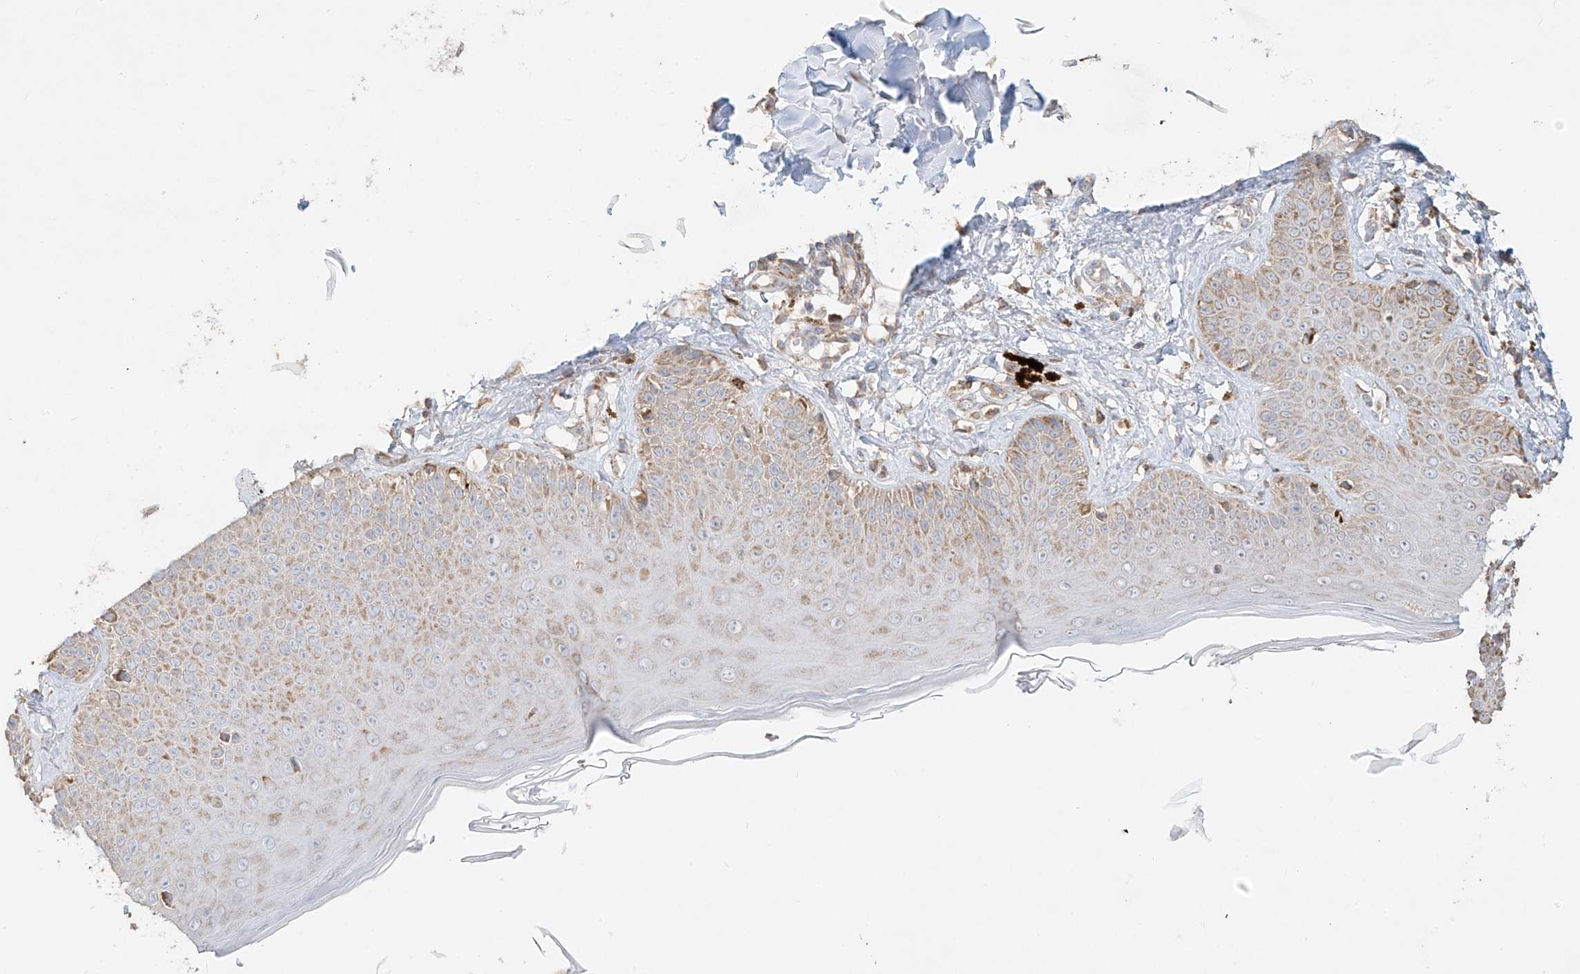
{"staining": {"intensity": "moderate", "quantity": ">75%", "location": "cytoplasmic/membranous"}, "tissue": "skin", "cell_type": "Fibroblasts", "image_type": "normal", "snomed": [{"axis": "morphology", "description": "Normal tissue, NOS"}, {"axis": "topography", "description": "Skin"}], "caption": "Fibroblasts demonstrate medium levels of moderate cytoplasmic/membranous expression in approximately >75% of cells in unremarkable skin. (IHC, brightfield microscopy, high magnification).", "gene": "COLGALT2", "patient": {"sex": "male", "age": 52}}